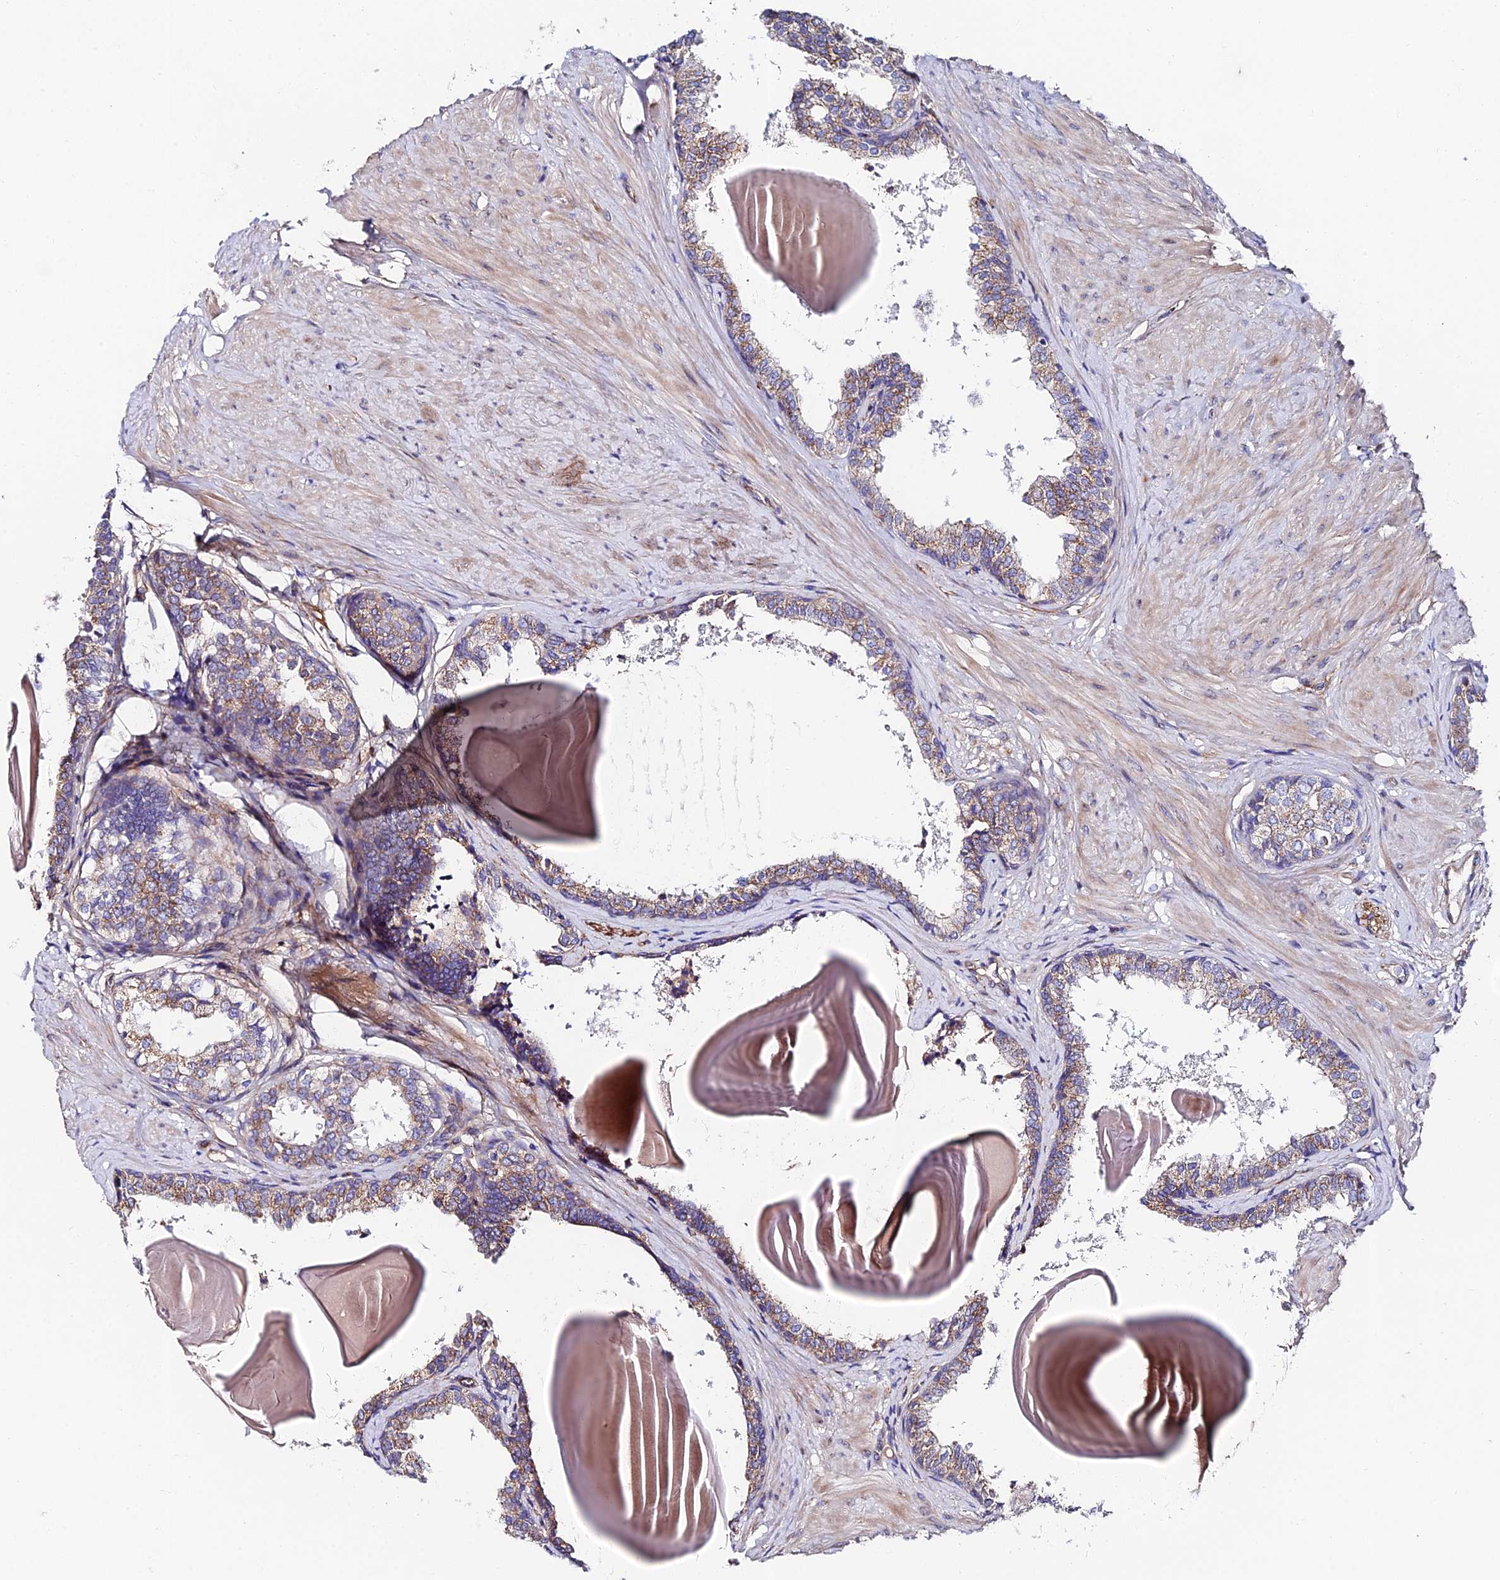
{"staining": {"intensity": "moderate", "quantity": ">75%", "location": "cytoplasmic/membranous"}, "tissue": "prostate", "cell_type": "Glandular cells", "image_type": "normal", "snomed": [{"axis": "morphology", "description": "Normal tissue, NOS"}, {"axis": "topography", "description": "Prostate"}], "caption": "Protein expression by IHC displays moderate cytoplasmic/membranous expression in approximately >75% of glandular cells in normal prostate. (DAB IHC with brightfield microscopy, high magnification).", "gene": "ADGRF3", "patient": {"sex": "male", "age": 48}}